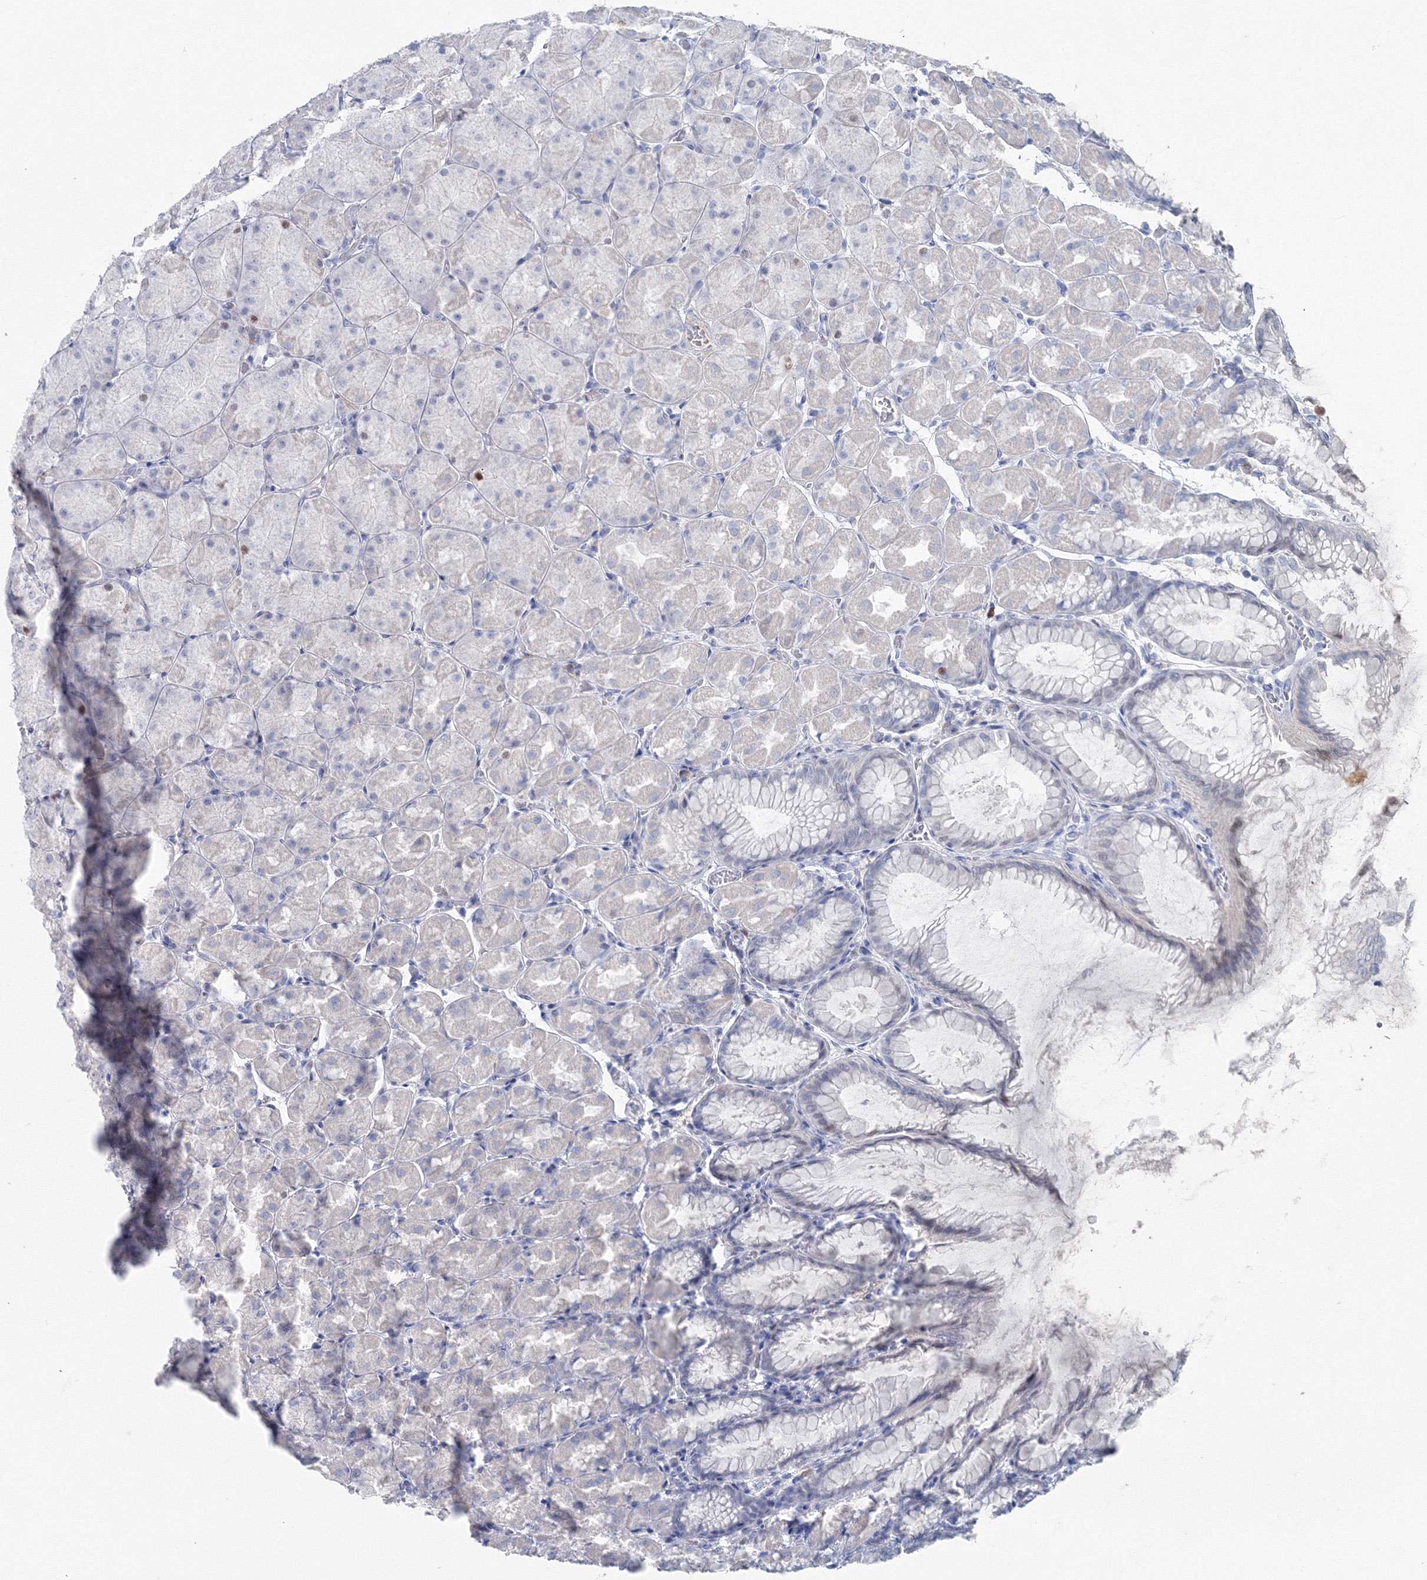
{"staining": {"intensity": "moderate", "quantity": "<25%", "location": "nuclear"}, "tissue": "stomach", "cell_type": "Glandular cells", "image_type": "normal", "snomed": [{"axis": "morphology", "description": "Normal tissue, NOS"}, {"axis": "topography", "description": "Stomach, upper"}], "caption": "Immunohistochemical staining of benign human stomach reveals moderate nuclear protein expression in approximately <25% of glandular cells. Ihc stains the protein of interest in brown and the nuclei are stained blue.", "gene": "GCKR", "patient": {"sex": "female", "age": 56}}